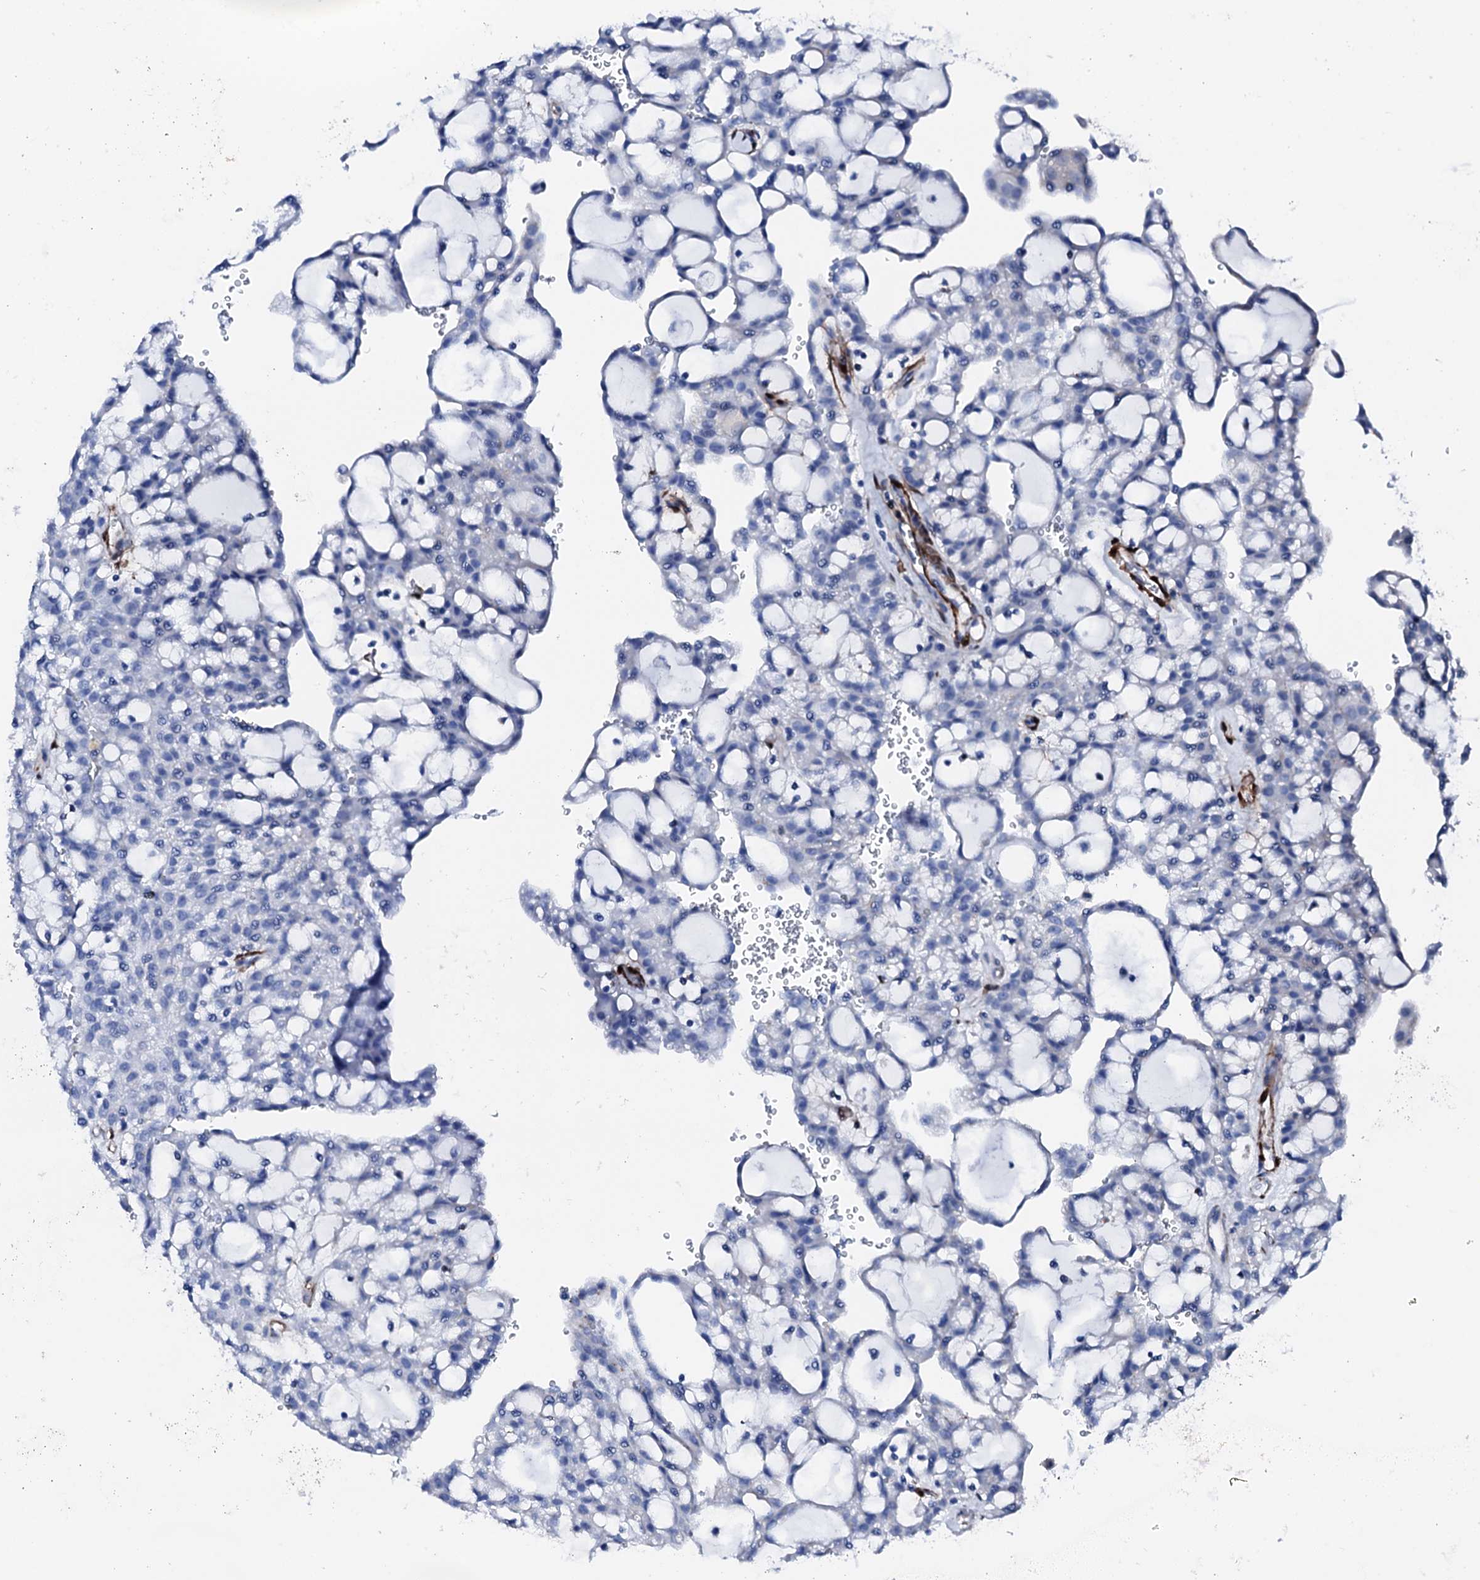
{"staining": {"intensity": "negative", "quantity": "none", "location": "none"}, "tissue": "renal cancer", "cell_type": "Tumor cells", "image_type": "cancer", "snomed": [{"axis": "morphology", "description": "Adenocarcinoma, NOS"}, {"axis": "topography", "description": "Kidney"}], "caption": "Immunohistochemical staining of renal cancer (adenocarcinoma) exhibits no significant staining in tumor cells.", "gene": "NRIP2", "patient": {"sex": "male", "age": 63}}